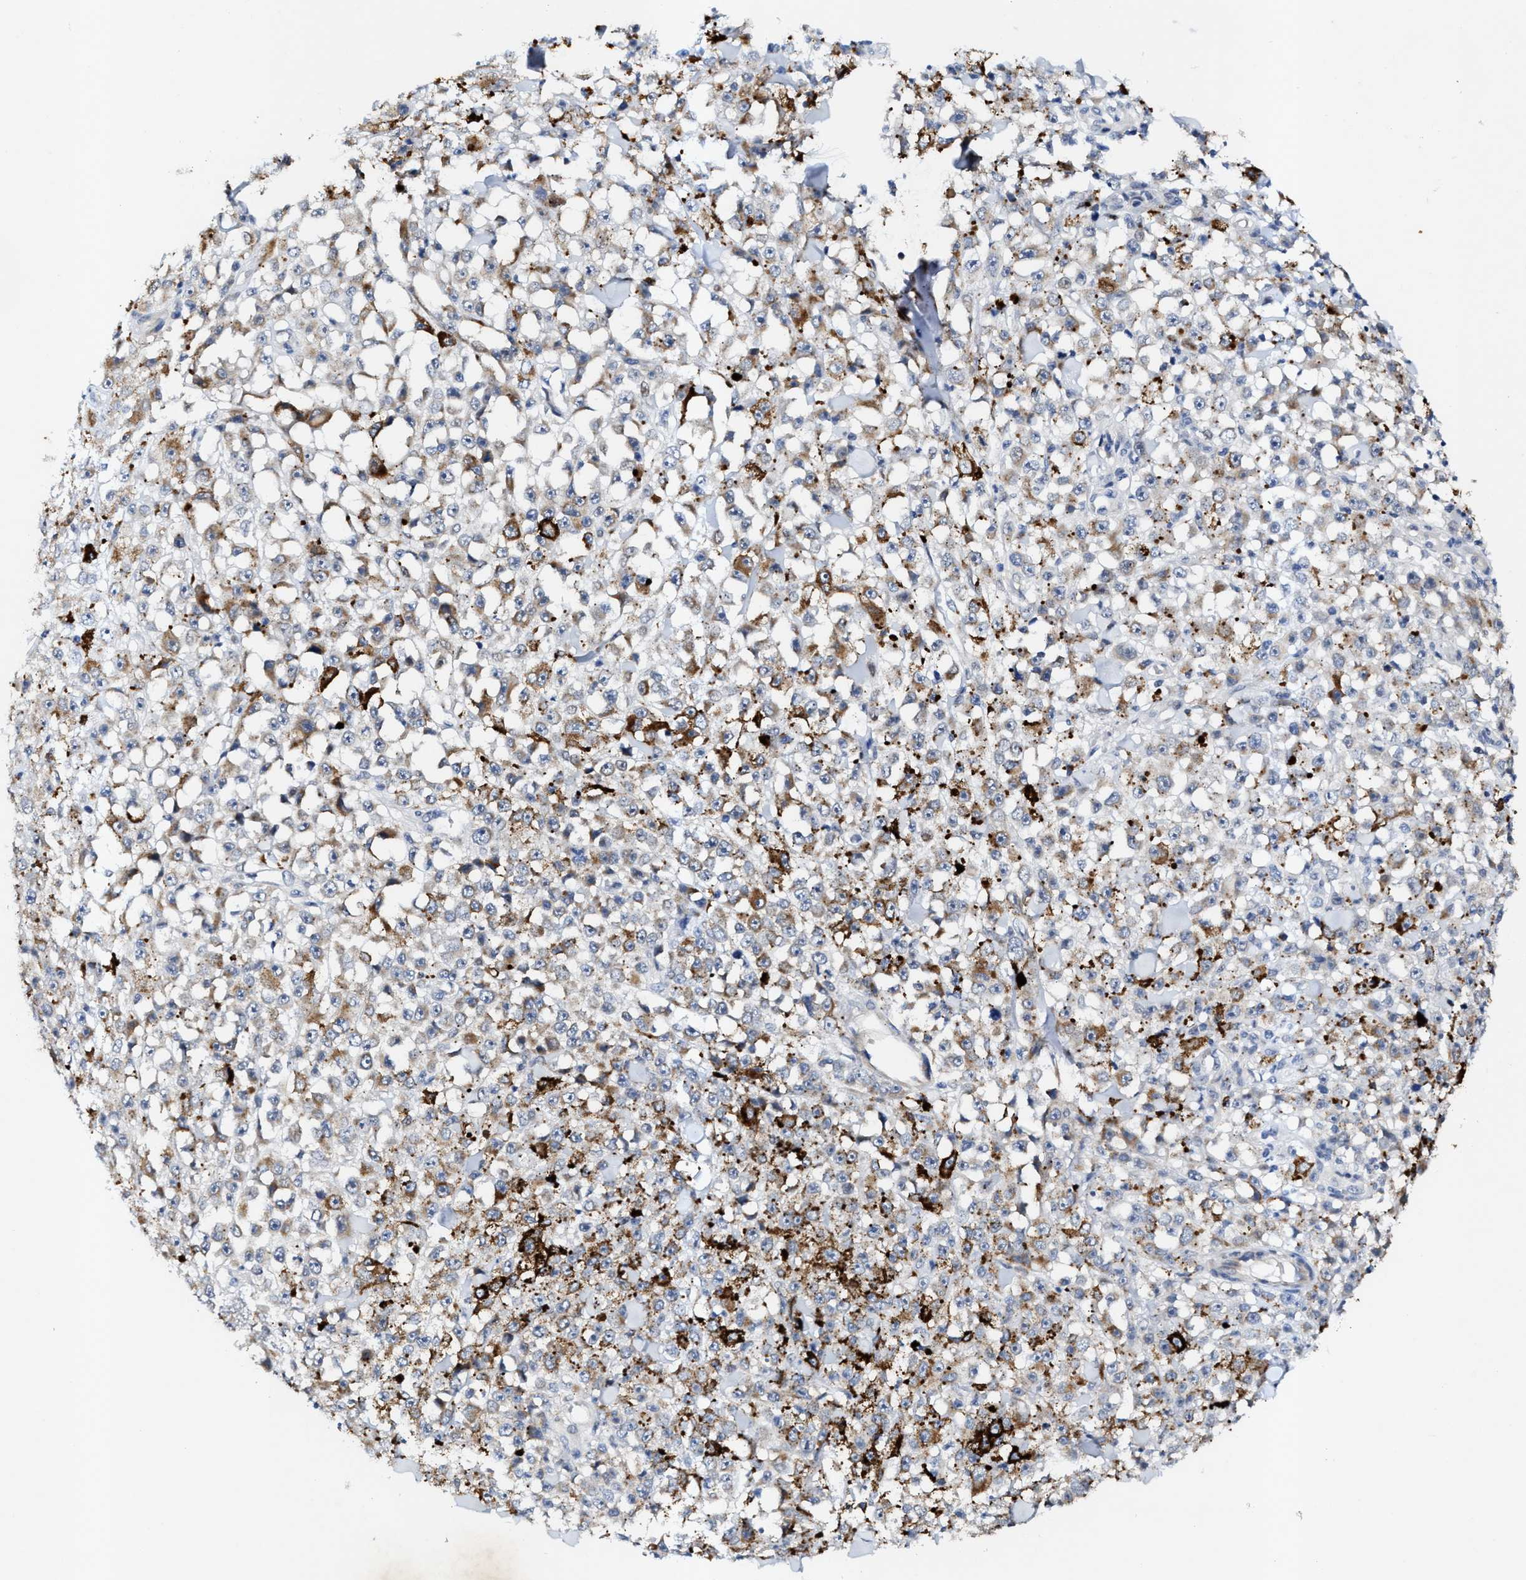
{"staining": {"intensity": "moderate", "quantity": "<25%", "location": "cytoplasmic/membranous"}, "tissue": "melanoma", "cell_type": "Tumor cells", "image_type": "cancer", "snomed": [{"axis": "morphology", "description": "Malignant melanoma, NOS"}, {"axis": "topography", "description": "Skin"}], "caption": "Malignant melanoma stained with DAB (3,3'-diaminobenzidine) IHC reveals low levels of moderate cytoplasmic/membranous expression in about <25% of tumor cells.", "gene": "JAG1", "patient": {"sex": "female", "age": 82}}